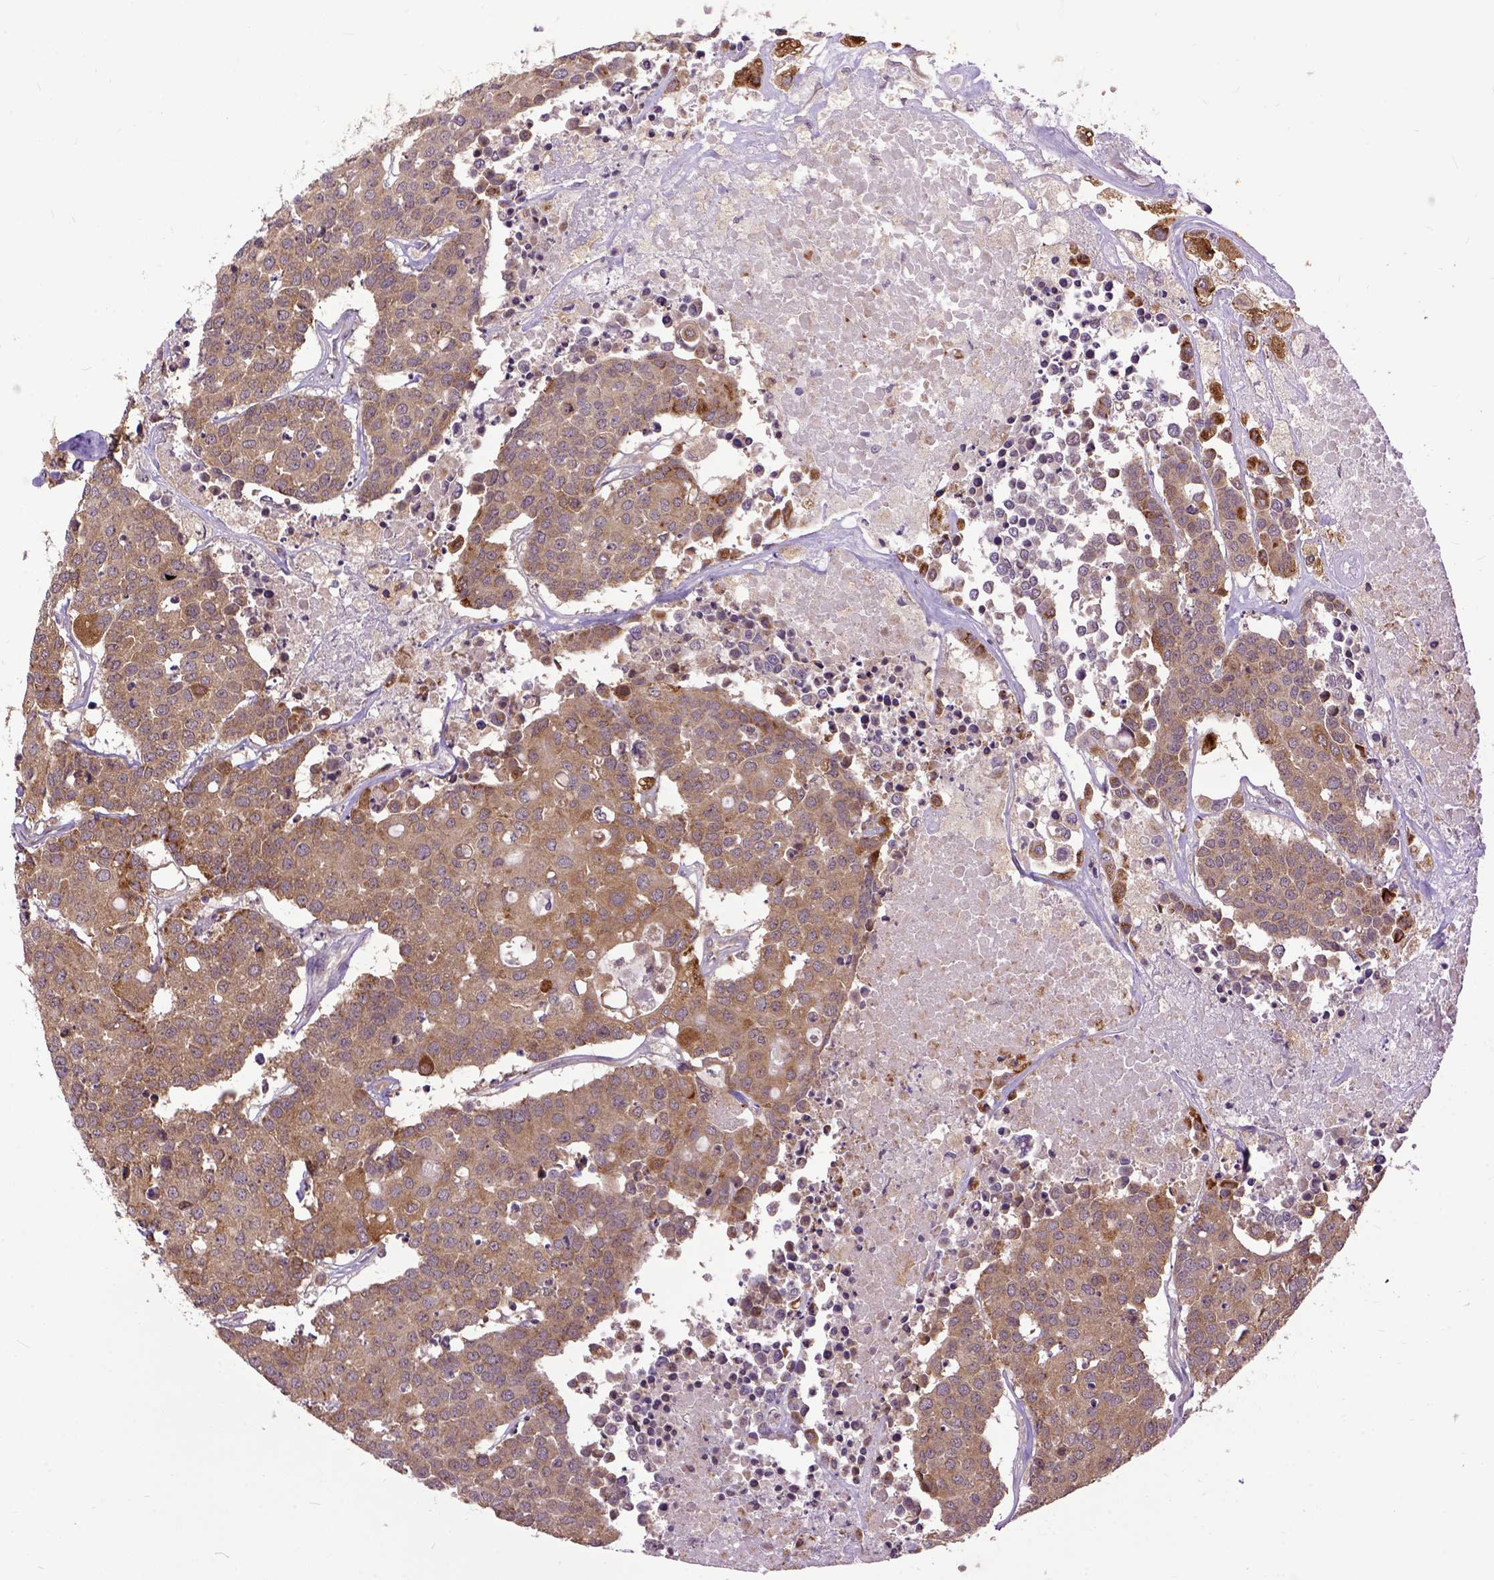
{"staining": {"intensity": "moderate", "quantity": ">75%", "location": "cytoplasmic/membranous"}, "tissue": "carcinoid", "cell_type": "Tumor cells", "image_type": "cancer", "snomed": [{"axis": "morphology", "description": "Carcinoid, malignant, NOS"}, {"axis": "topography", "description": "Colon"}], "caption": "Tumor cells reveal medium levels of moderate cytoplasmic/membranous positivity in about >75% of cells in human carcinoid.", "gene": "ARL1", "patient": {"sex": "male", "age": 81}}